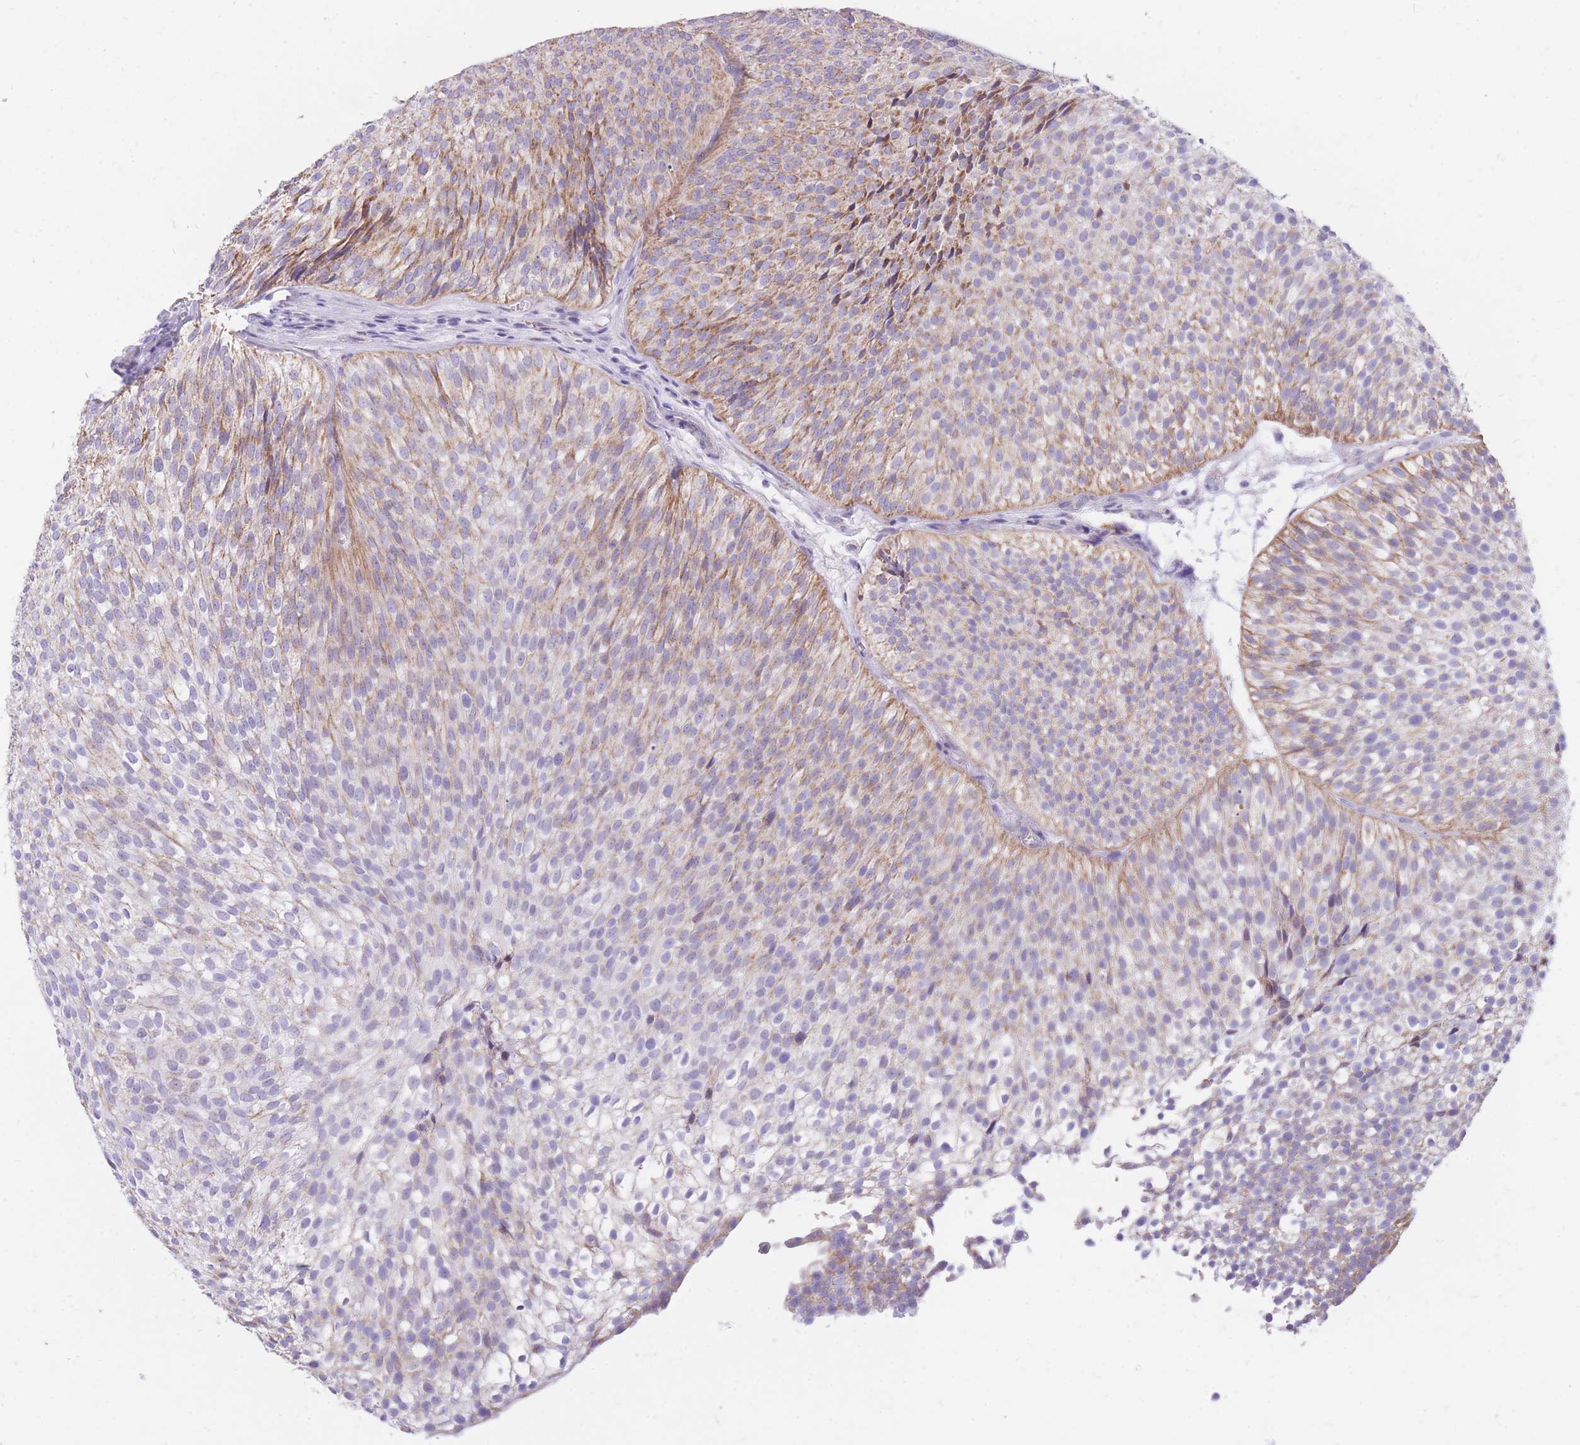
{"staining": {"intensity": "moderate", "quantity": "25%-75%", "location": "cytoplasmic/membranous"}, "tissue": "urothelial cancer", "cell_type": "Tumor cells", "image_type": "cancer", "snomed": [{"axis": "morphology", "description": "Urothelial carcinoma, Low grade"}, {"axis": "topography", "description": "Urinary bladder"}], "caption": "Protein expression by immunohistochemistry (IHC) displays moderate cytoplasmic/membranous expression in approximately 25%-75% of tumor cells in urothelial cancer.", "gene": "PCSK1", "patient": {"sex": "male", "age": 91}}